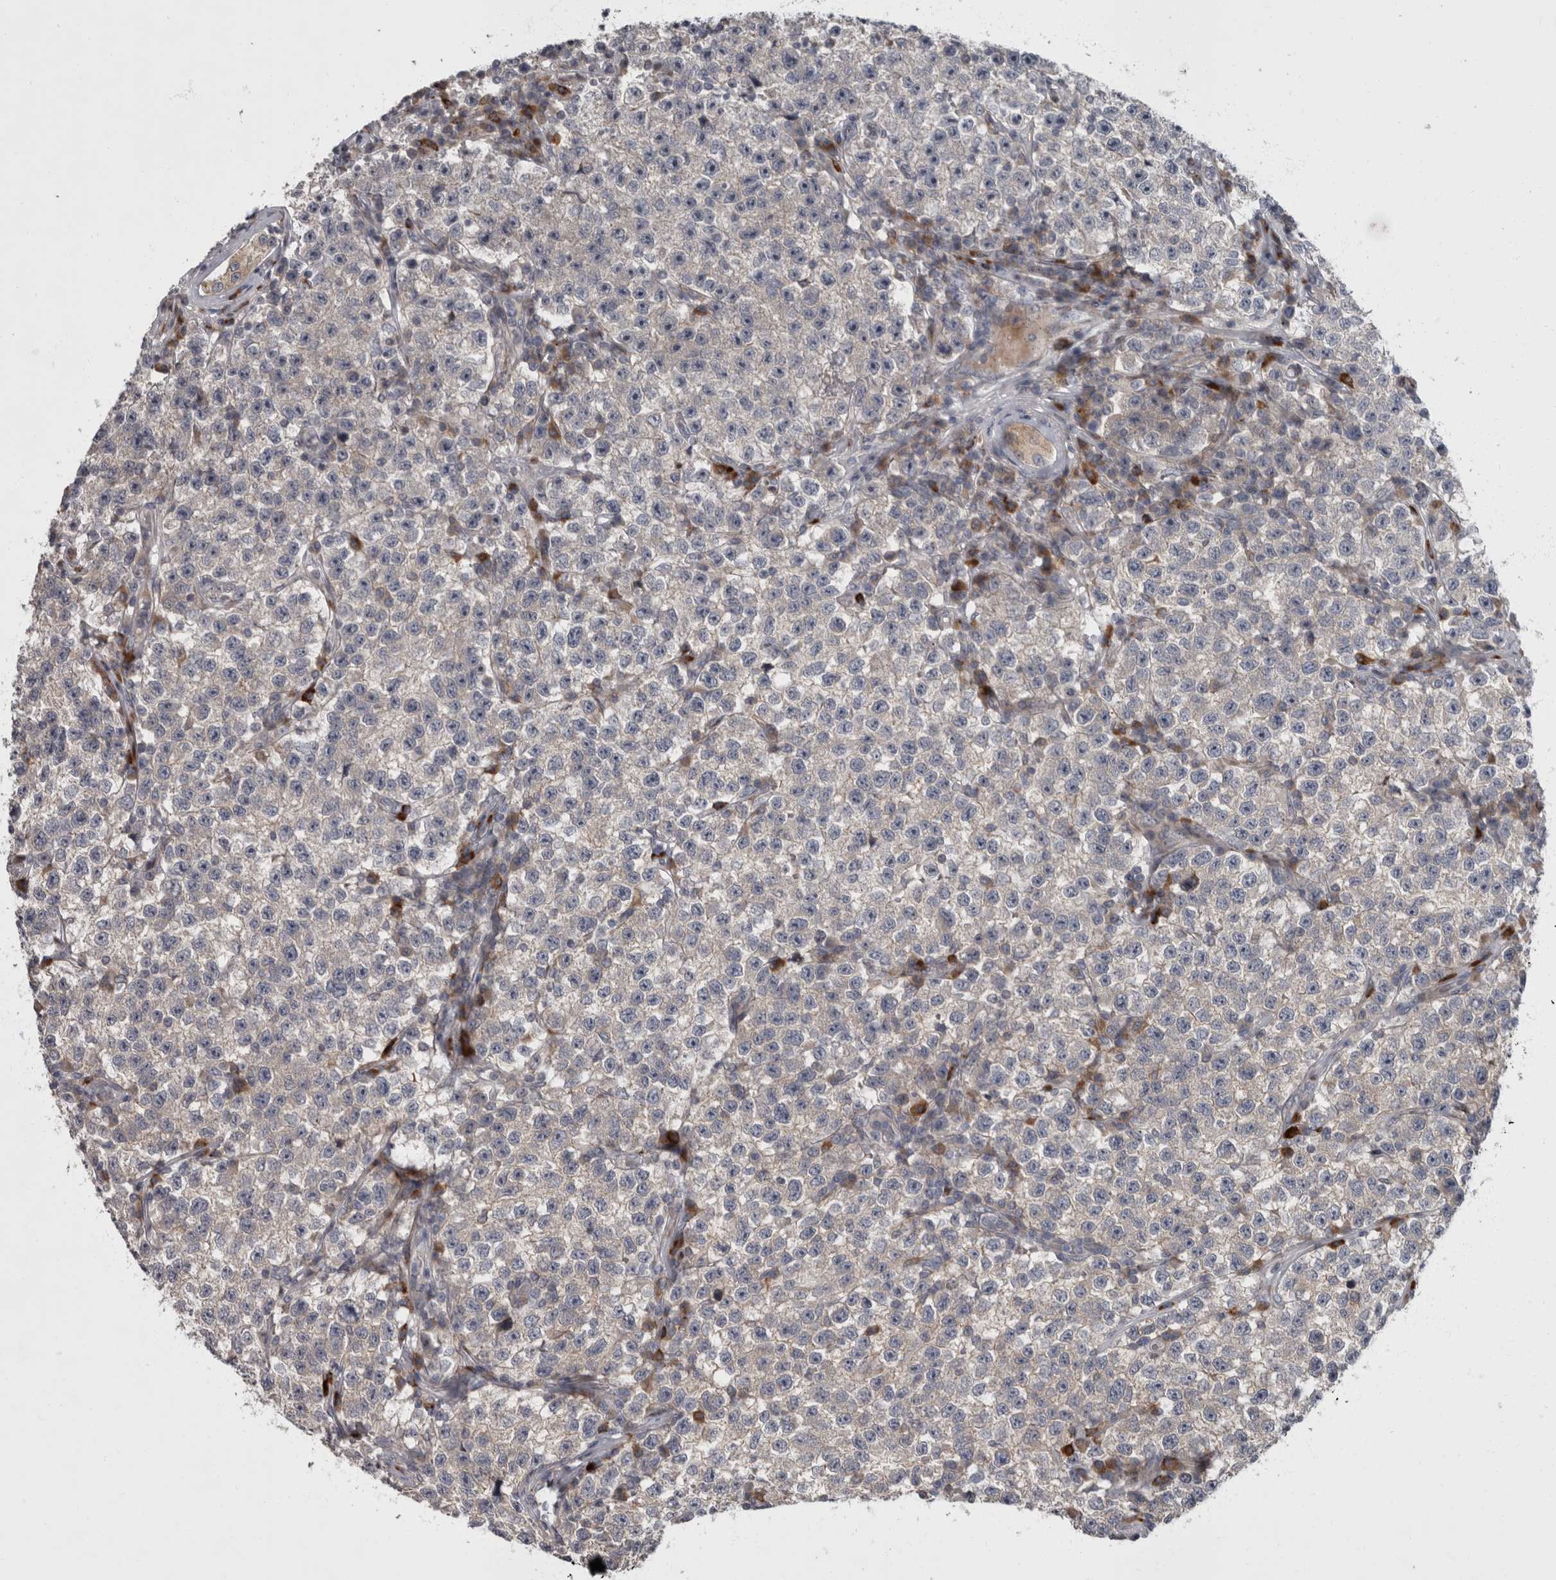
{"staining": {"intensity": "negative", "quantity": "none", "location": "none"}, "tissue": "testis cancer", "cell_type": "Tumor cells", "image_type": "cancer", "snomed": [{"axis": "morphology", "description": "Seminoma, NOS"}, {"axis": "topography", "description": "Testis"}], "caption": "IHC image of seminoma (testis) stained for a protein (brown), which shows no positivity in tumor cells.", "gene": "CDC42BPG", "patient": {"sex": "male", "age": 22}}